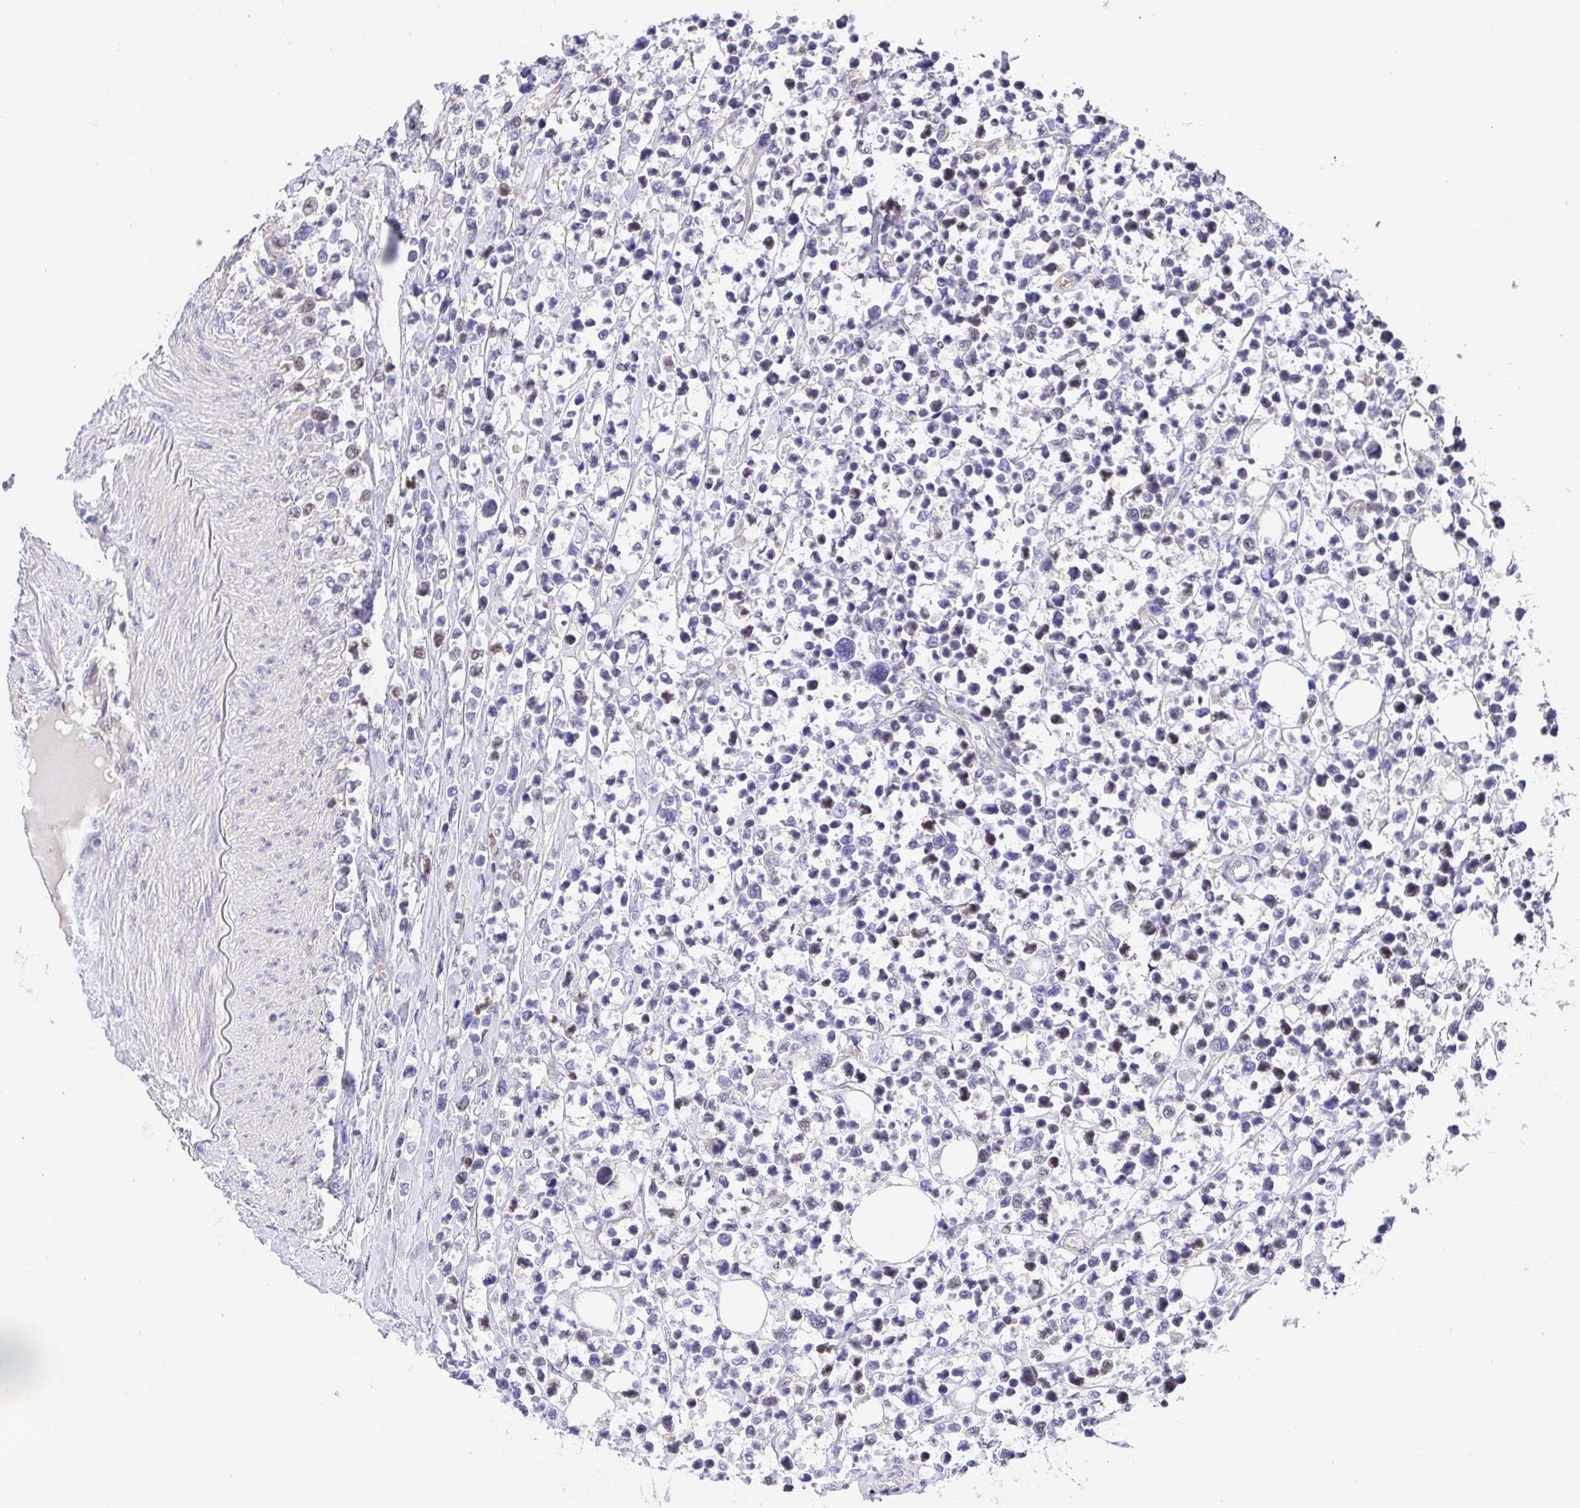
{"staining": {"intensity": "negative", "quantity": "none", "location": "none"}, "tissue": "lymphoma", "cell_type": "Tumor cells", "image_type": "cancer", "snomed": [{"axis": "morphology", "description": "Malignant lymphoma, non-Hodgkin's type, High grade"}, {"axis": "topography", "description": "Soft tissue"}], "caption": "High-grade malignant lymphoma, non-Hodgkin's type was stained to show a protein in brown. There is no significant expression in tumor cells. (Brightfield microscopy of DAB (3,3'-diaminobenzidine) IHC at high magnification).", "gene": "TIMELESS", "patient": {"sex": "female", "age": 56}}